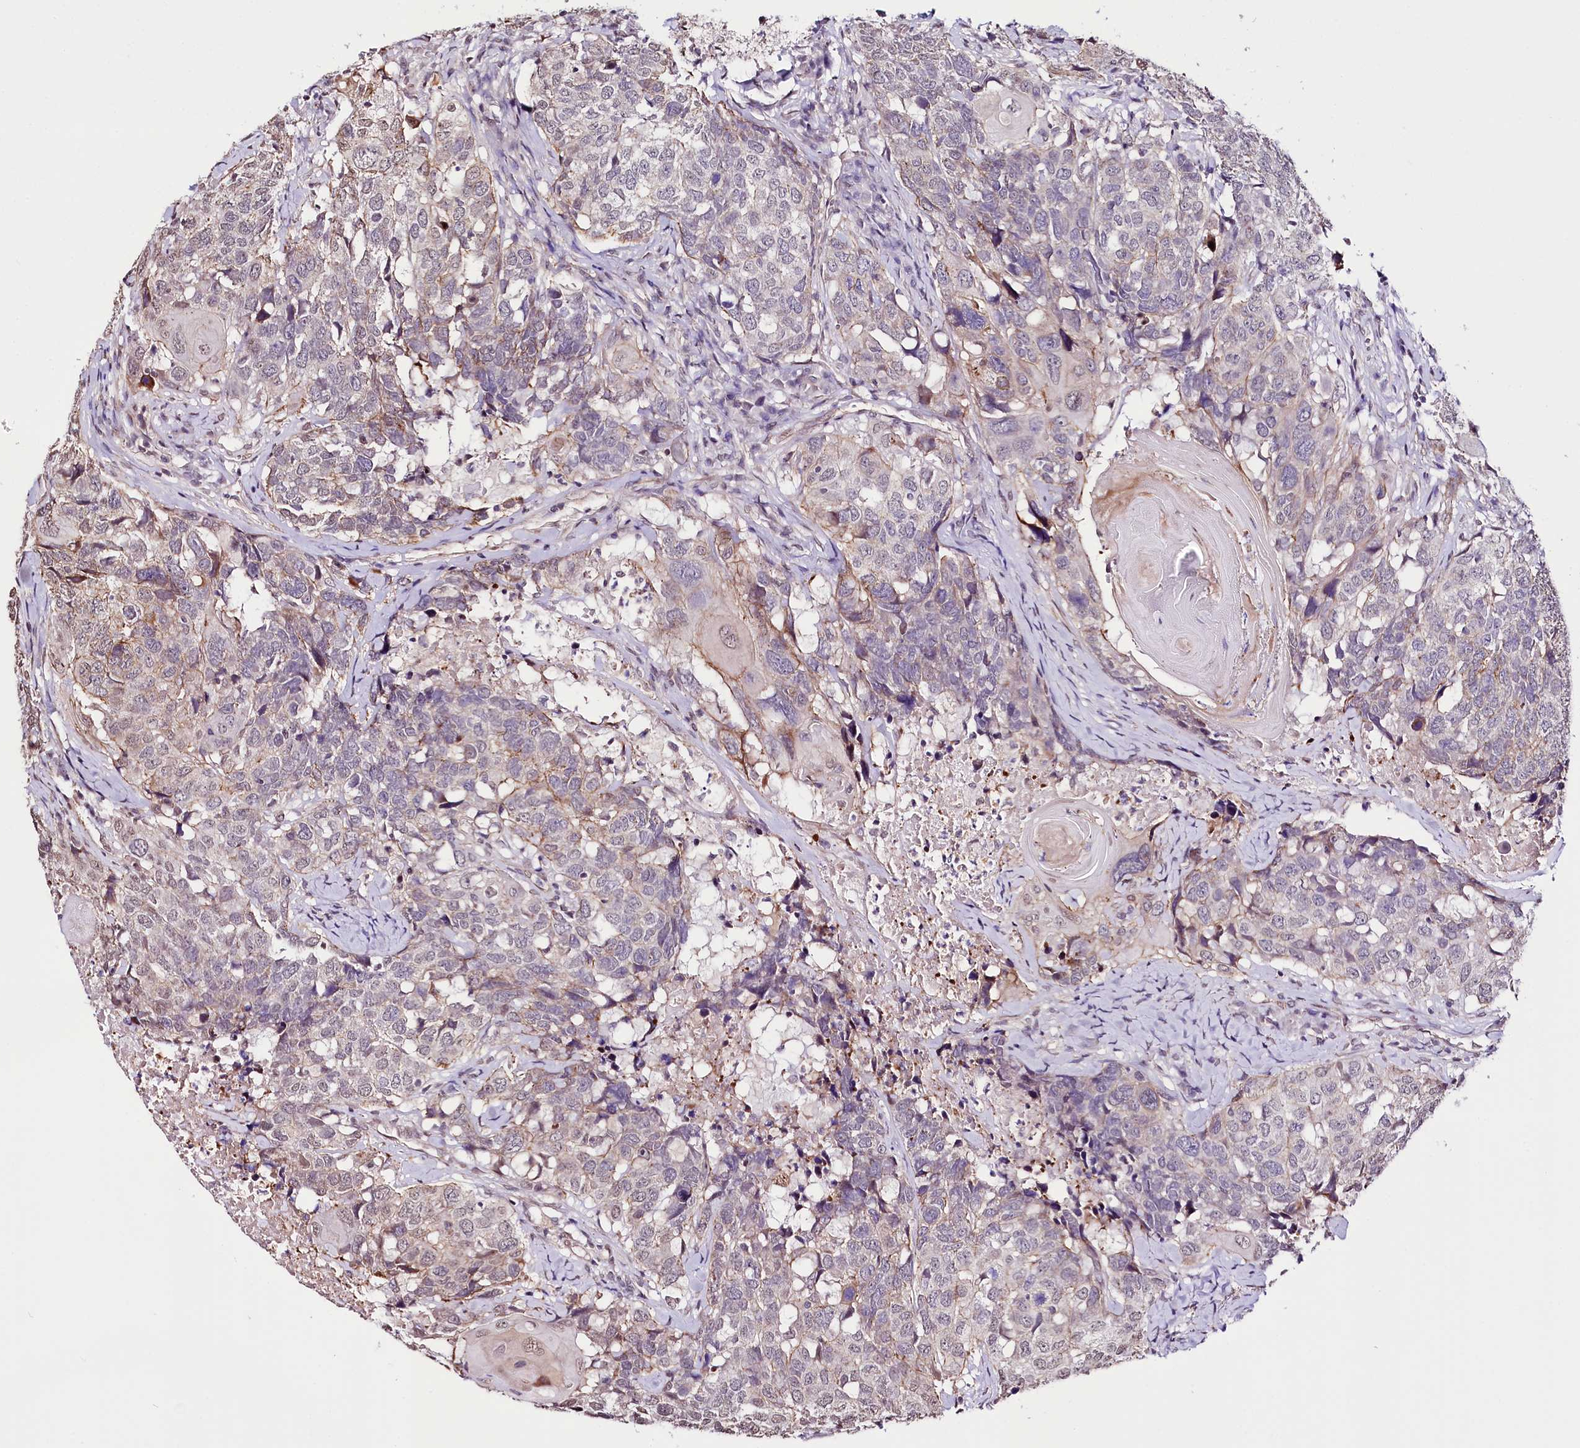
{"staining": {"intensity": "moderate", "quantity": "<25%", "location": "cytoplasmic/membranous"}, "tissue": "head and neck cancer", "cell_type": "Tumor cells", "image_type": "cancer", "snomed": [{"axis": "morphology", "description": "Squamous cell carcinoma, NOS"}, {"axis": "topography", "description": "Head-Neck"}], "caption": "Human head and neck cancer (squamous cell carcinoma) stained for a protein (brown) displays moderate cytoplasmic/membranous positive expression in about <25% of tumor cells.", "gene": "ST7", "patient": {"sex": "male", "age": 66}}